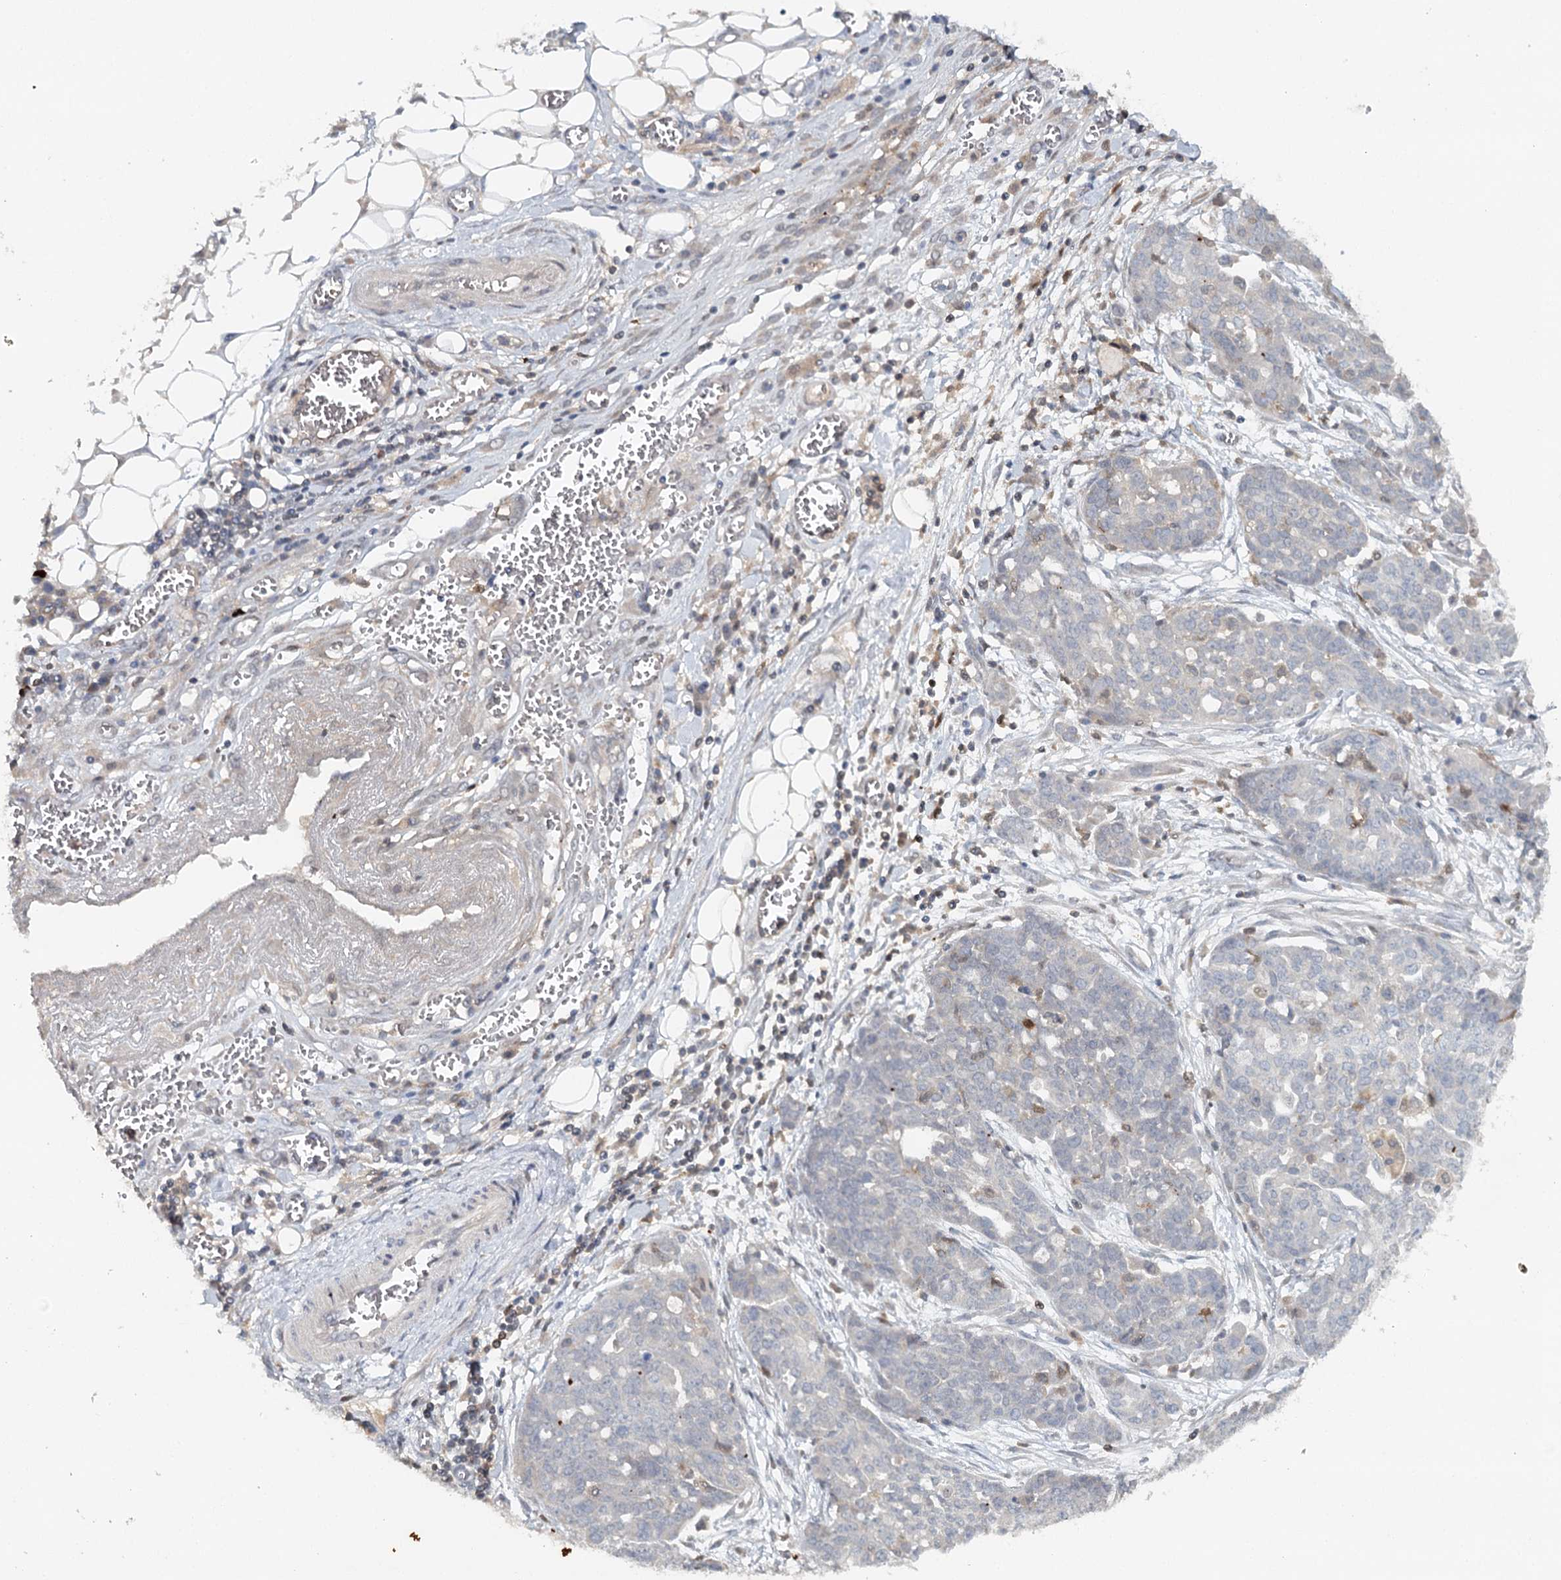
{"staining": {"intensity": "negative", "quantity": "none", "location": "none"}, "tissue": "ovarian cancer", "cell_type": "Tumor cells", "image_type": "cancer", "snomed": [{"axis": "morphology", "description": "Cystadenocarcinoma, serous, NOS"}, {"axis": "topography", "description": "Soft tissue"}, {"axis": "topography", "description": "Ovary"}], "caption": "Immunohistochemistry (IHC) histopathology image of neoplastic tissue: serous cystadenocarcinoma (ovarian) stained with DAB displays no significant protein staining in tumor cells.", "gene": "SLC41A2", "patient": {"sex": "female", "age": 57}}